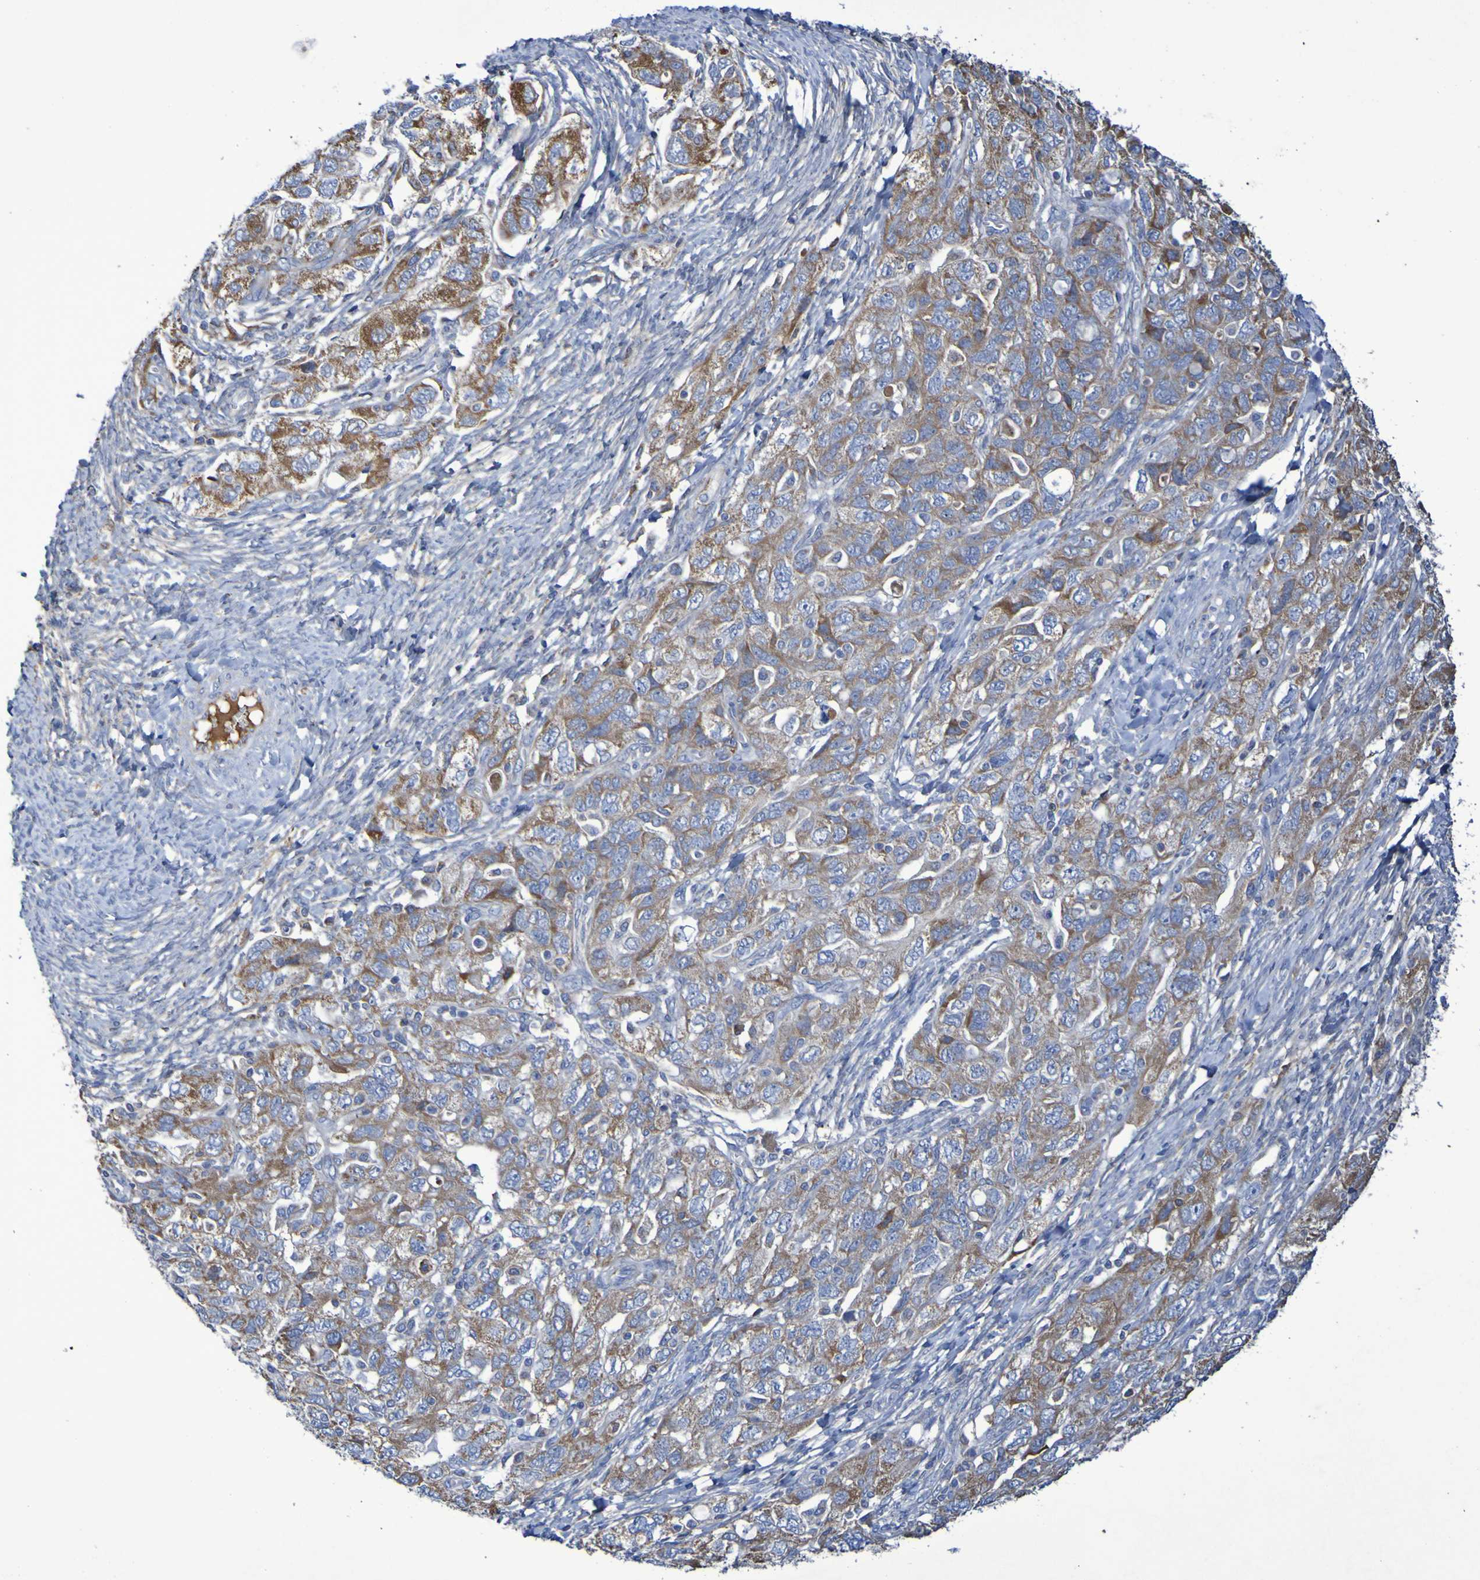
{"staining": {"intensity": "moderate", "quantity": ">75%", "location": "cytoplasmic/membranous"}, "tissue": "ovarian cancer", "cell_type": "Tumor cells", "image_type": "cancer", "snomed": [{"axis": "morphology", "description": "Carcinoma, NOS"}, {"axis": "morphology", "description": "Cystadenocarcinoma, serous, NOS"}, {"axis": "topography", "description": "Ovary"}], "caption": "Brown immunohistochemical staining in ovarian carcinoma demonstrates moderate cytoplasmic/membranous expression in approximately >75% of tumor cells. Immunohistochemistry (ihc) stains the protein in brown and the nuclei are stained blue.", "gene": "CNTN2", "patient": {"sex": "female", "age": 69}}